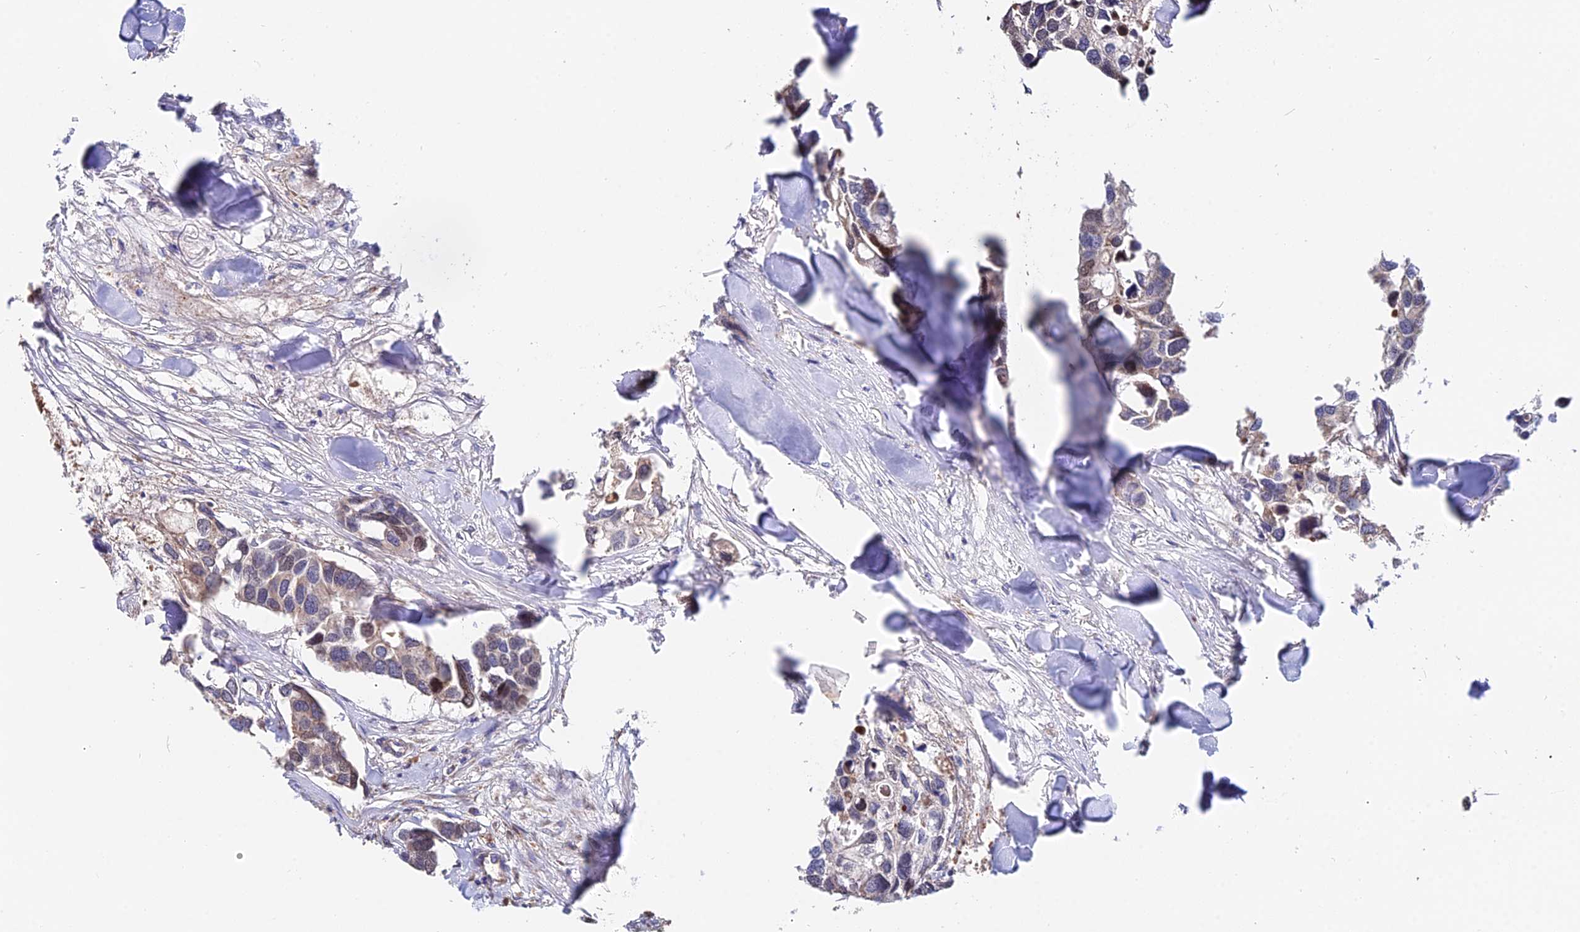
{"staining": {"intensity": "moderate", "quantity": "<25%", "location": "nuclear"}, "tissue": "breast cancer", "cell_type": "Tumor cells", "image_type": "cancer", "snomed": [{"axis": "morphology", "description": "Duct carcinoma"}, {"axis": "topography", "description": "Breast"}], "caption": "Immunohistochemistry histopathology image of neoplastic tissue: breast infiltrating ductal carcinoma stained using immunohistochemistry (IHC) shows low levels of moderate protein expression localized specifically in the nuclear of tumor cells, appearing as a nuclear brown color.", "gene": "CDC37L1", "patient": {"sex": "female", "age": 83}}